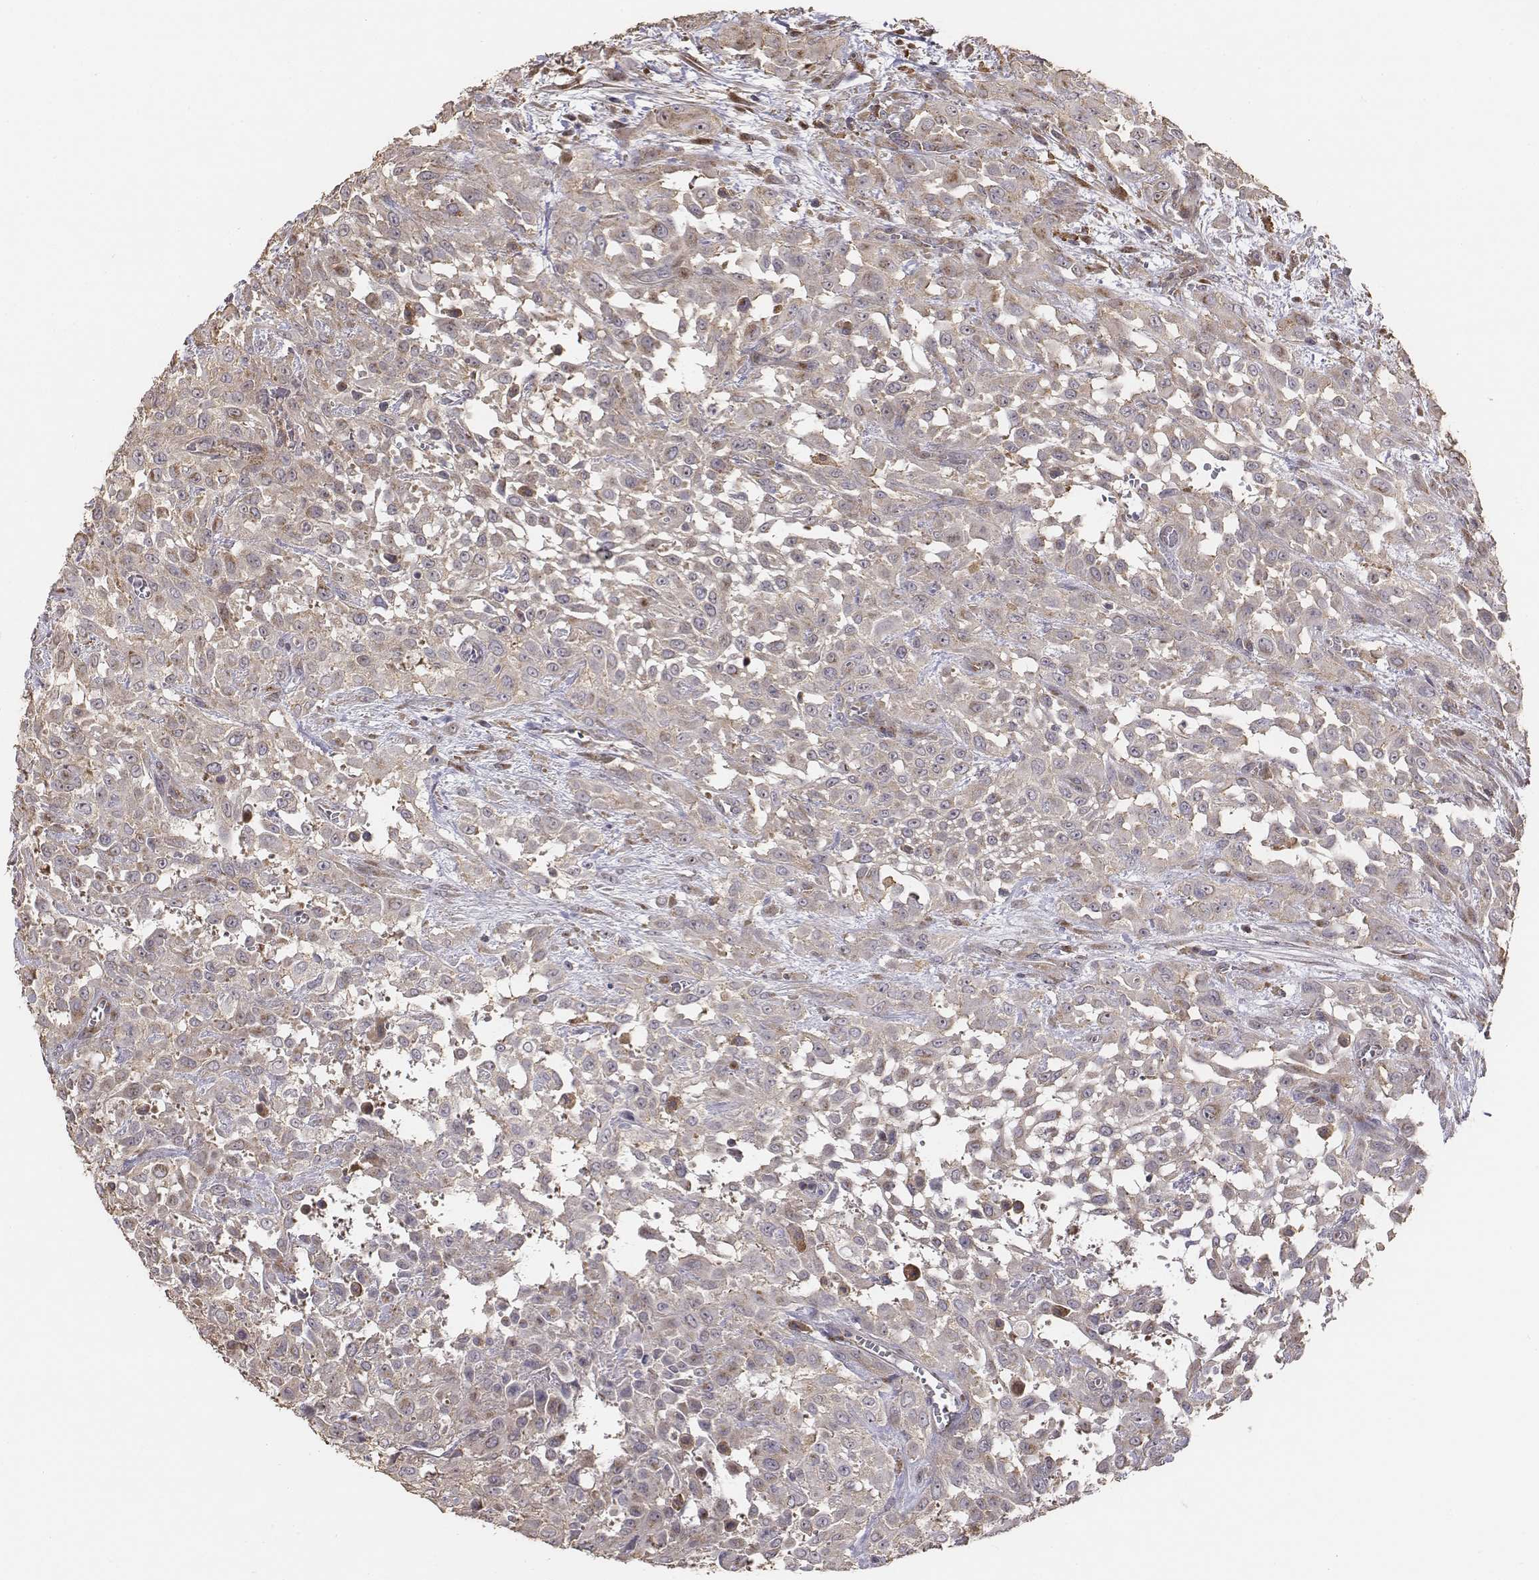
{"staining": {"intensity": "weak", "quantity": ">75%", "location": "cytoplasmic/membranous"}, "tissue": "urothelial cancer", "cell_type": "Tumor cells", "image_type": "cancer", "snomed": [{"axis": "morphology", "description": "Urothelial carcinoma, High grade"}, {"axis": "topography", "description": "Urinary bladder"}], "caption": "A low amount of weak cytoplasmic/membranous positivity is identified in about >75% of tumor cells in urothelial carcinoma (high-grade) tissue.", "gene": "AP1B1", "patient": {"sex": "male", "age": 57}}